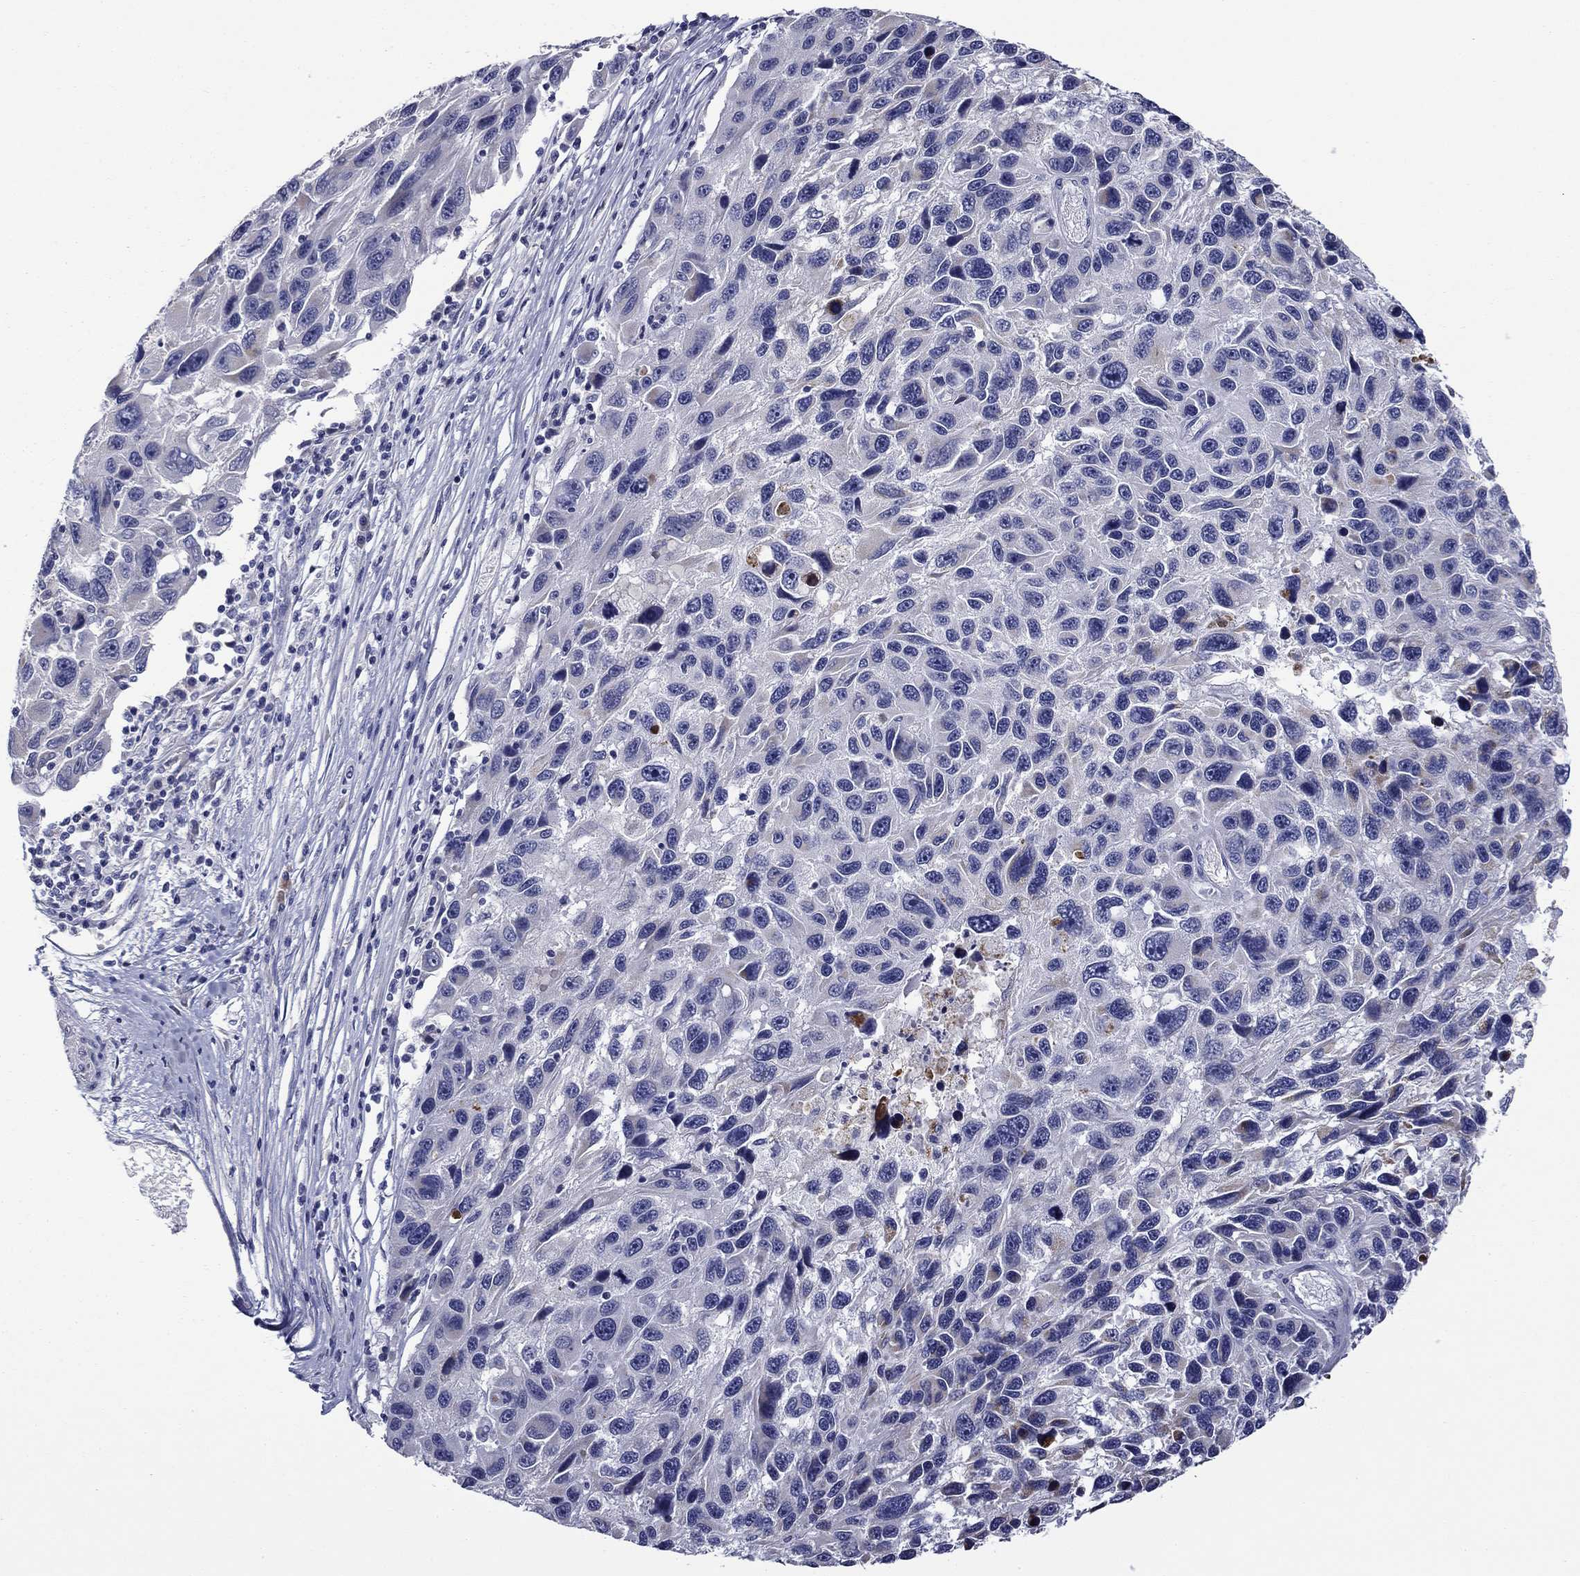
{"staining": {"intensity": "negative", "quantity": "none", "location": "none"}, "tissue": "melanoma", "cell_type": "Tumor cells", "image_type": "cancer", "snomed": [{"axis": "morphology", "description": "Malignant melanoma, NOS"}, {"axis": "topography", "description": "Skin"}], "caption": "Tumor cells show no significant positivity in melanoma.", "gene": "SPATA7", "patient": {"sex": "male", "age": 53}}